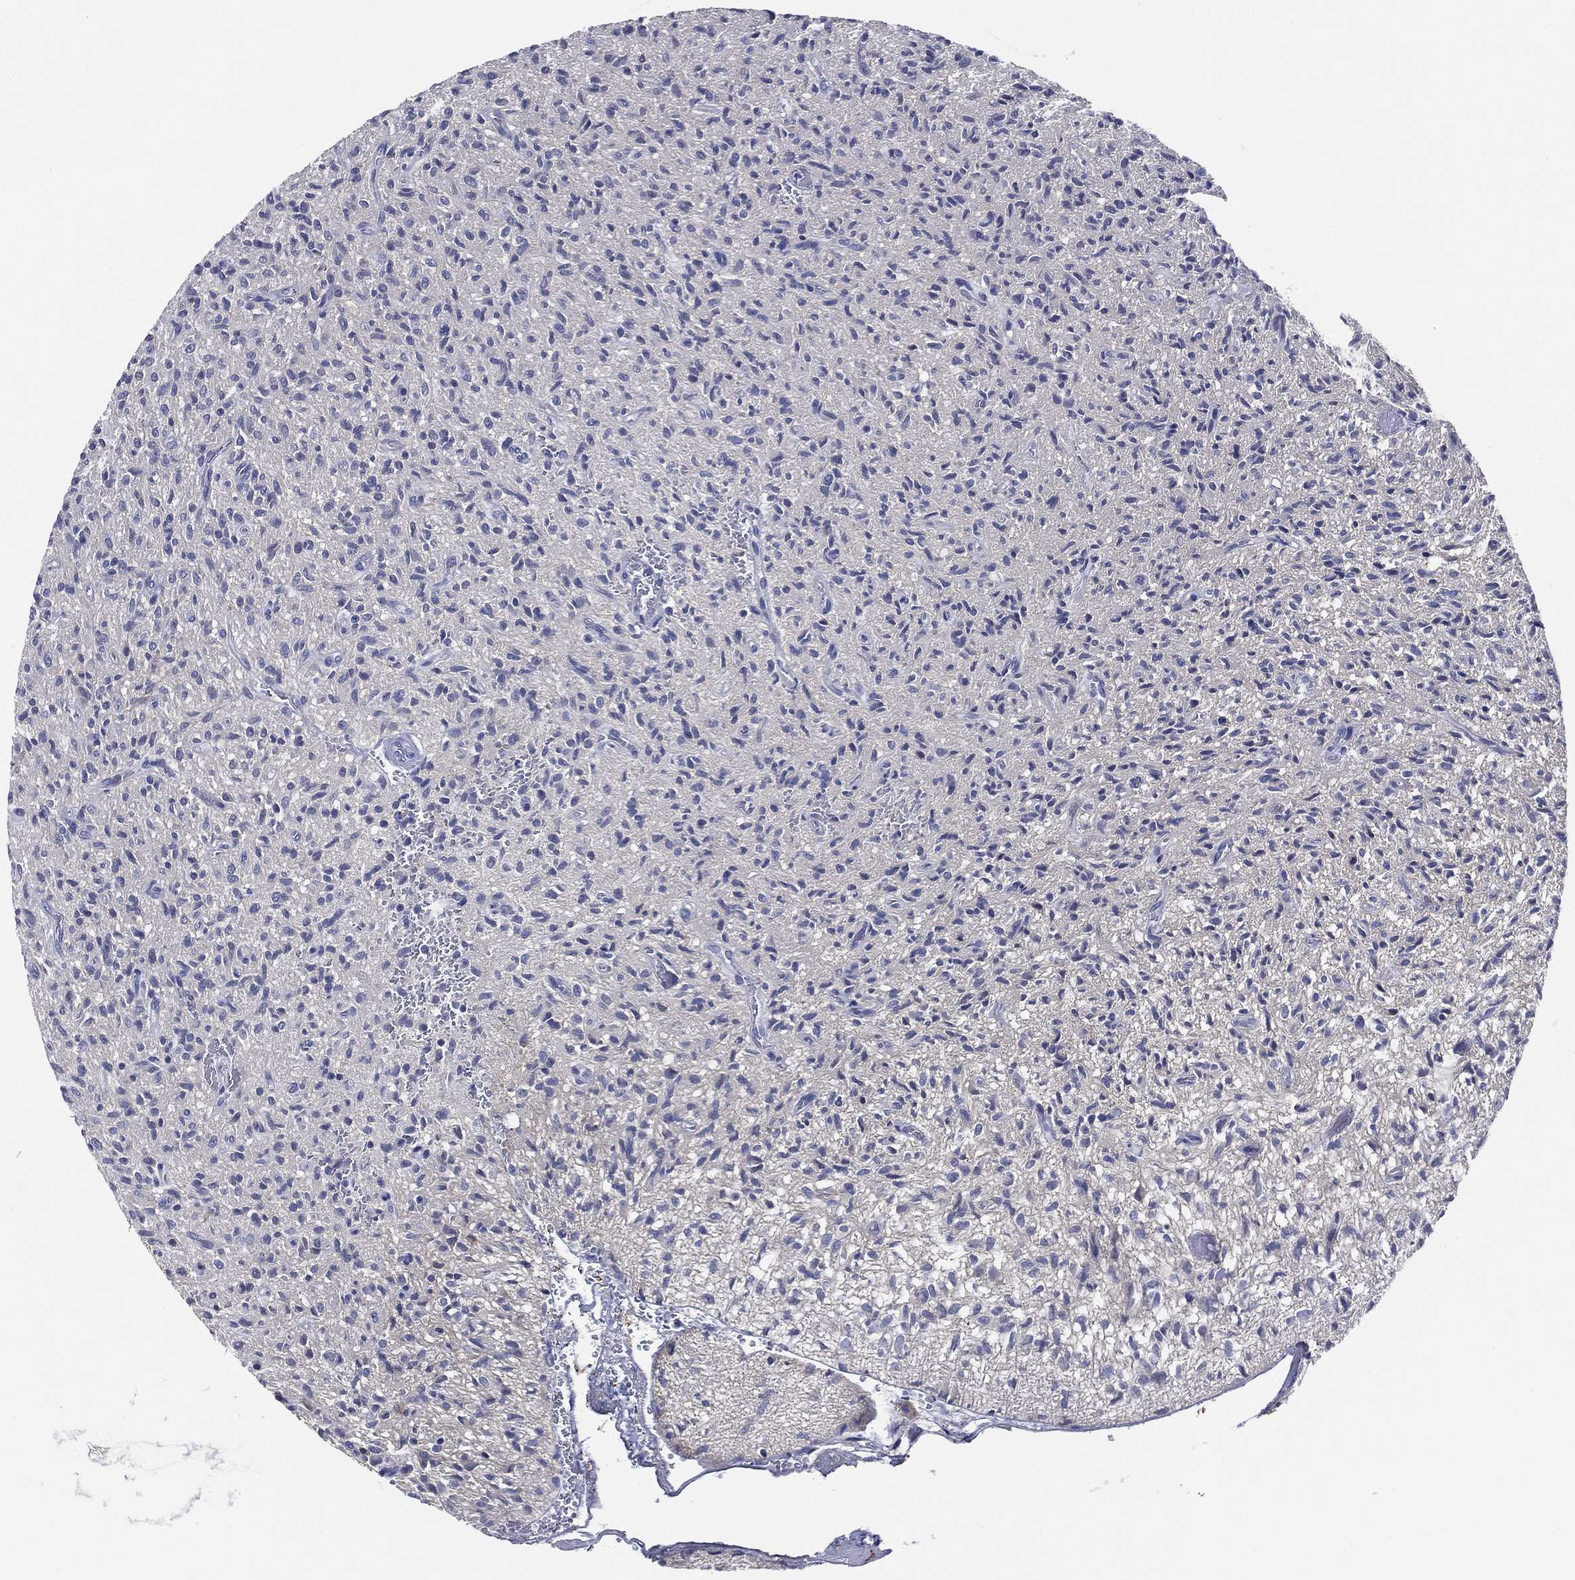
{"staining": {"intensity": "negative", "quantity": "none", "location": "none"}, "tissue": "glioma", "cell_type": "Tumor cells", "image_type": "cancer", "snomed": [{"axis": "morphology", "description": "Glioma, malignant, High grade"}, {"axis": "topography", "description": "Brain"}], "caption": "An image of glioma stained for a protein exhibits no brown staining in tumor cells.", "gene": "SLC13A4", "patient": {"sex": "male", "age": 64}}